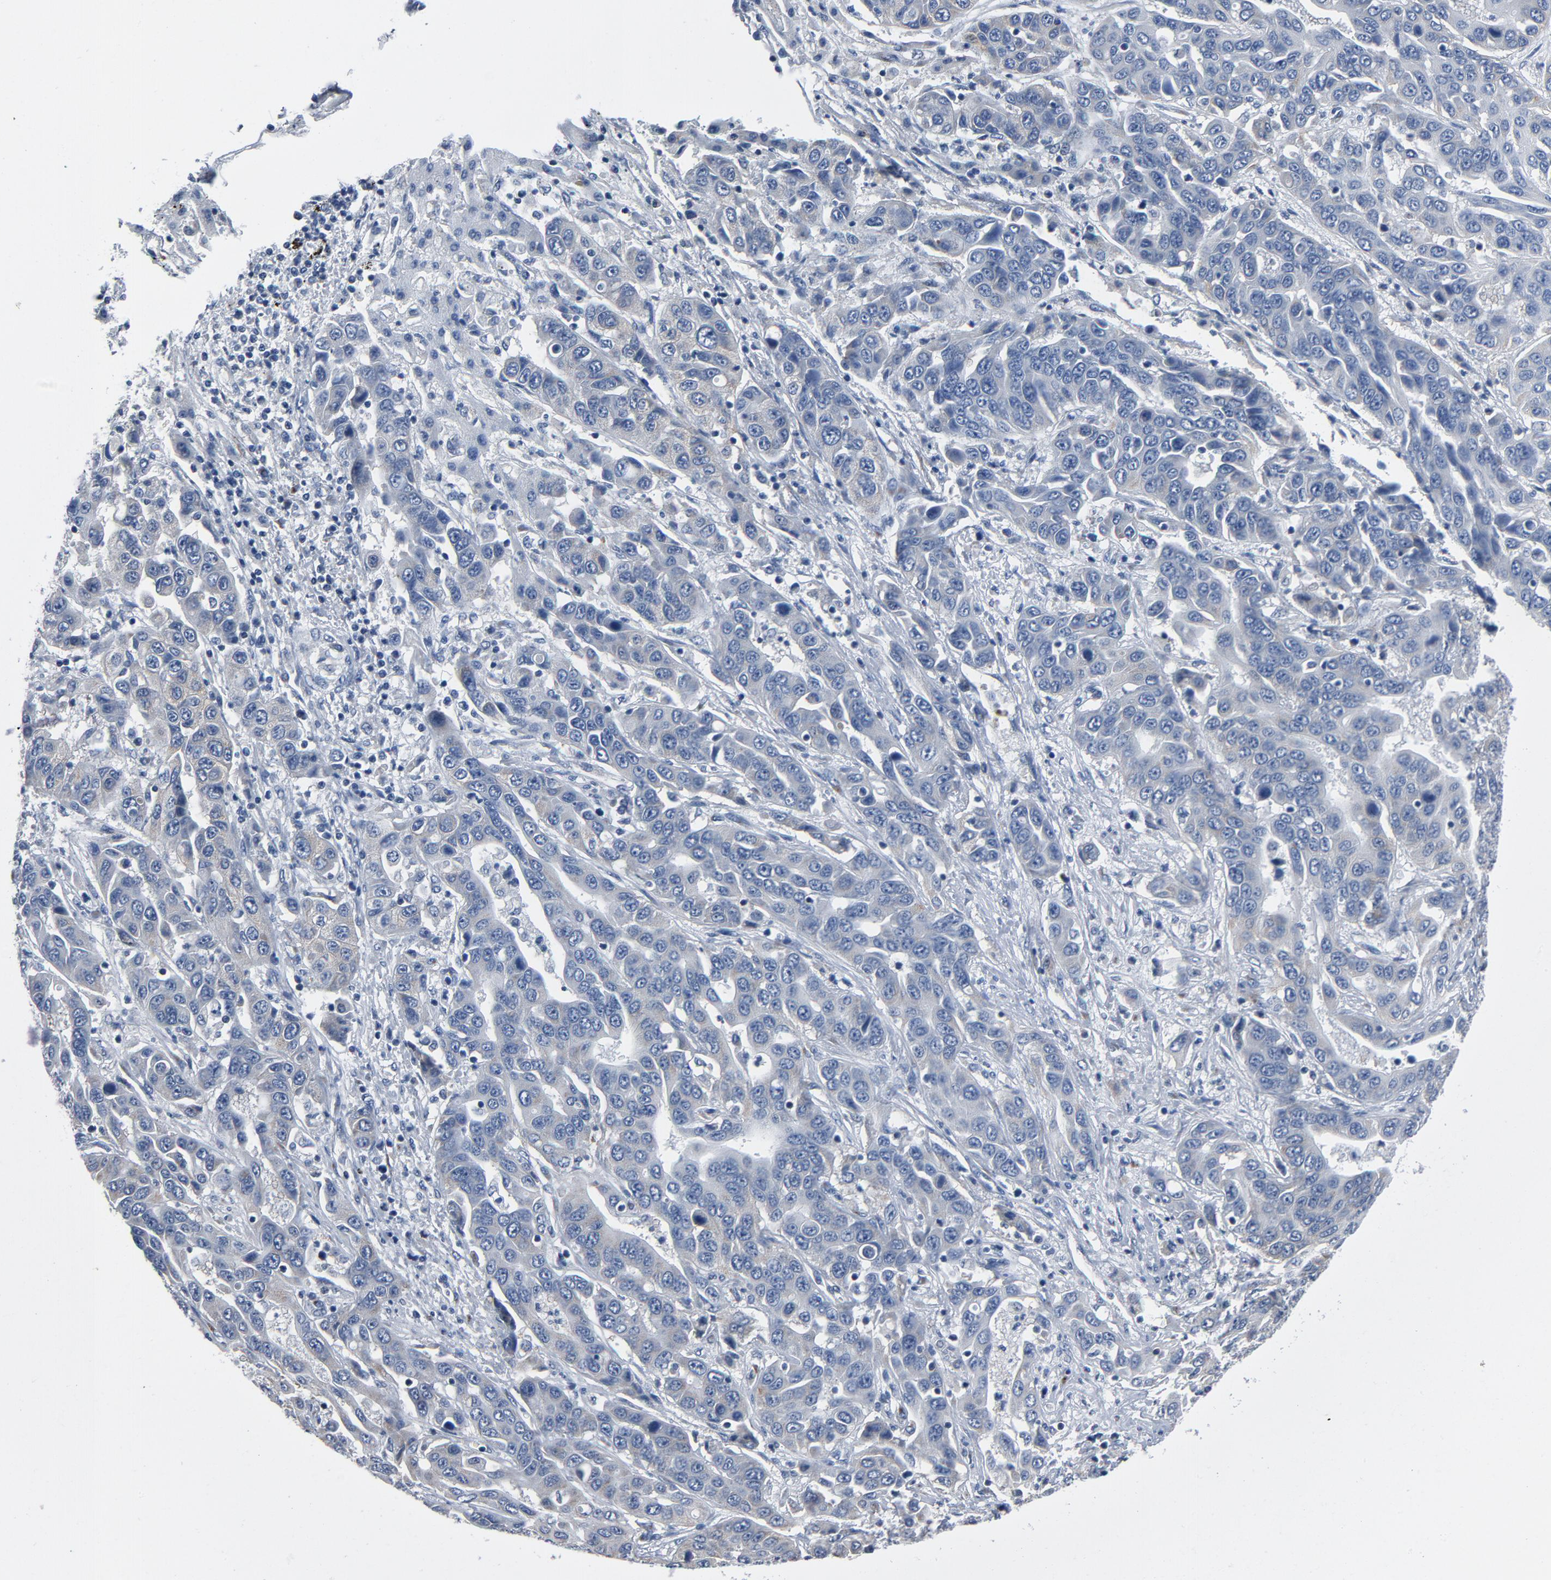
{"staining": {"intensity": "moderate", "quantity": "<25%", "location": "cytoplasmic/membranous"}, "tissue": "liver cancer", "cell_type": "Tumor cells", "image_type": "cancer", "snomed": [{"axis": "morphology", "description": "Cholangiocarcinoma"}, {"axis": "topography", "description": "Liver"}], "caption": "A low amount of moderate cytoplasmic/membranous staining is identified in about <25% of tumor cells in liver cholangiocarcinoma tissue.", "gene": "YIPF6", "patient": {"sex": "female", "age": 52}}